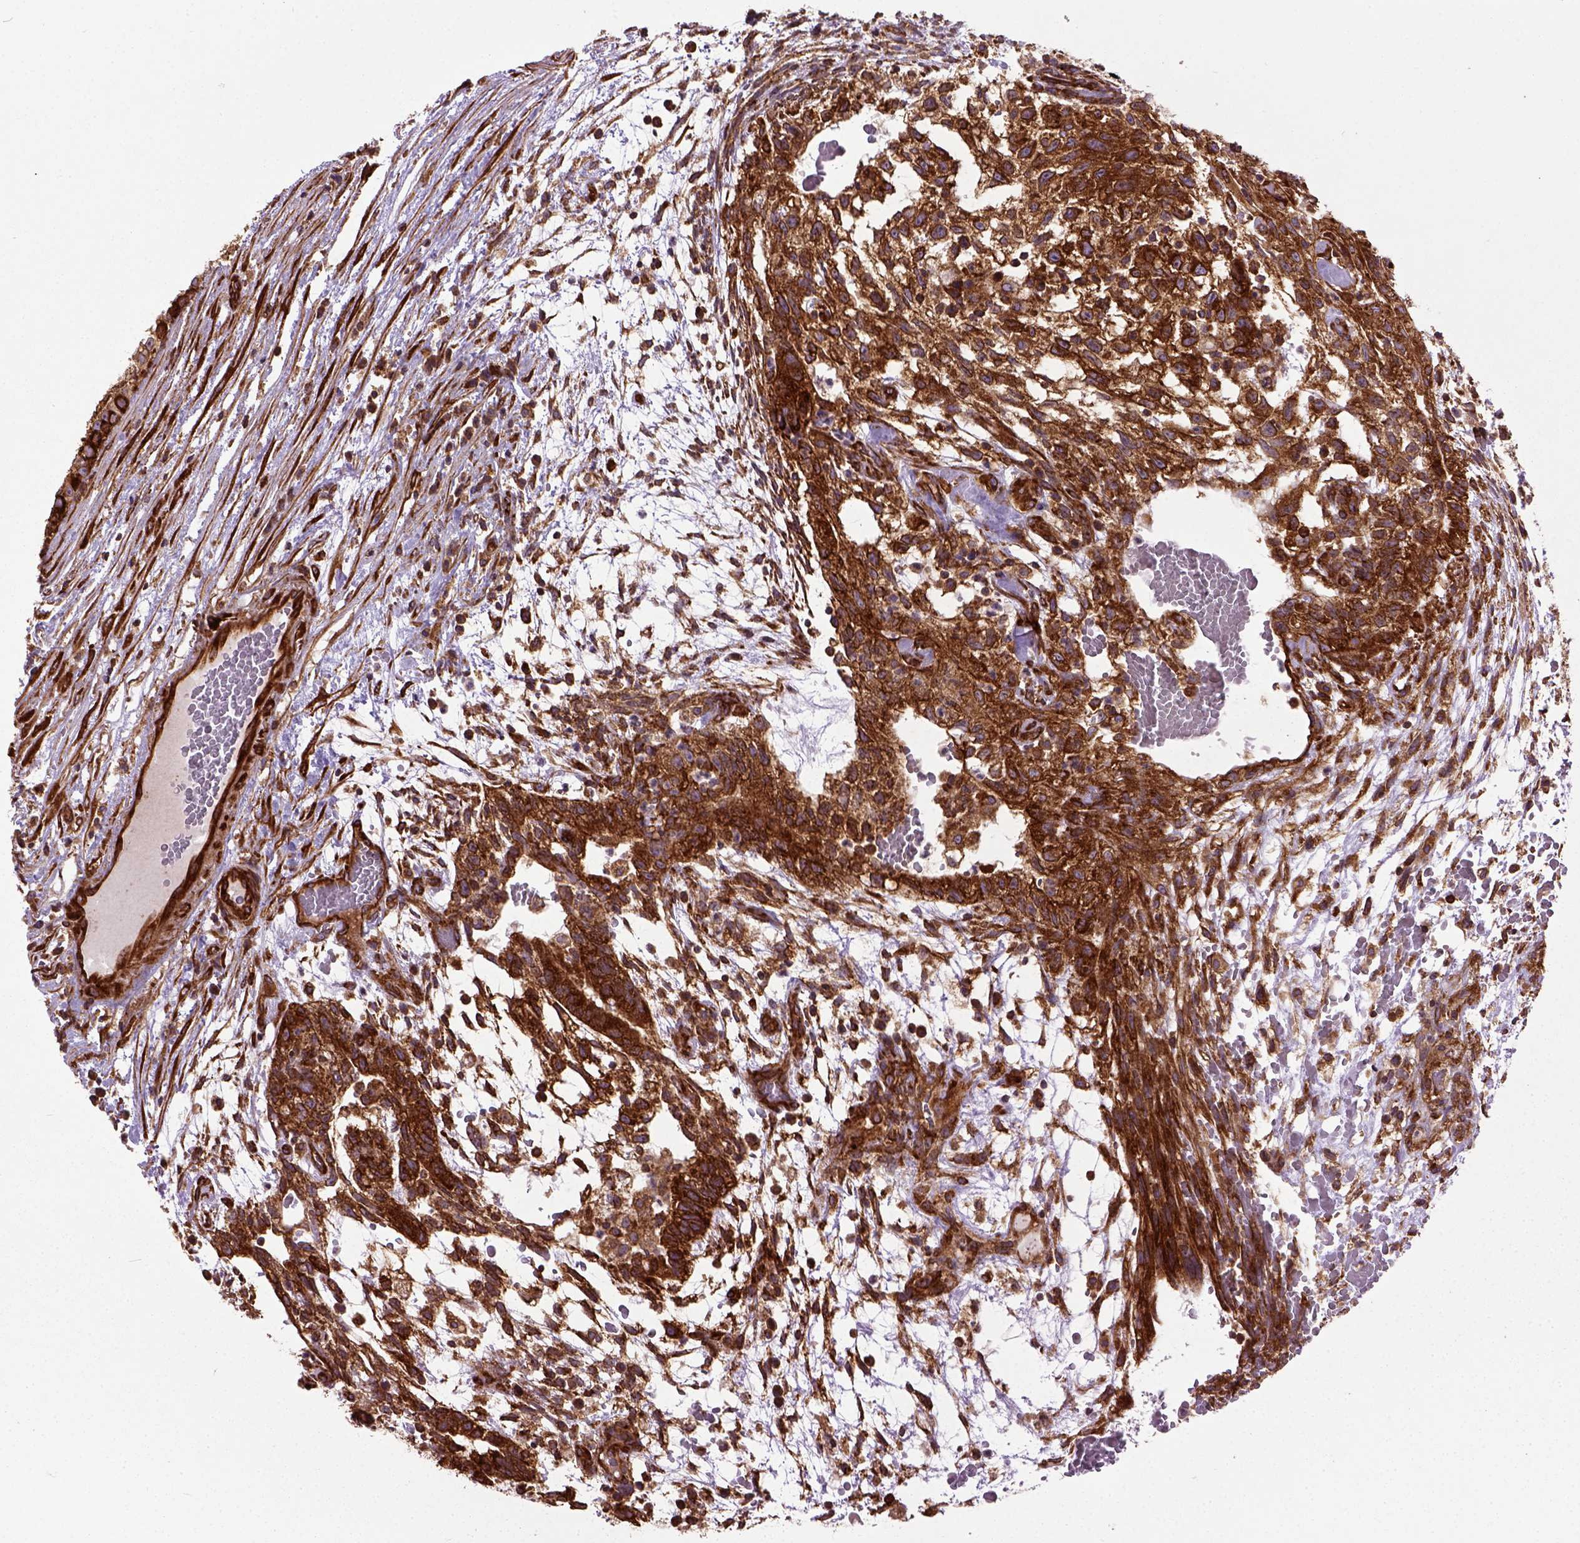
{"staining": {"intensity": "strong", "quantity": ">75%", "location": "cytoplasmic/membranous"}, "tissue": "testis cancer", "cell_type": "Tumor cells", "image_type": "cancer", "snomed": [{"axis": "morphology", "description": "Normal tissue, NOS"}, {"axis": "morphology", "description": "Carcinoma, Embryonal, NOS"}, {"axis": "topography", "description": "Testis"}], "caption": "There is high levels of strong cytoplasmic/membranous positivity in tumor cells of testis cancer (embryonal carcinoma), as demonstrated by immunohistochemical staining (brown color).", "gene": "CAPRIN1", "patient": {"sex": "male", "age": 32}}